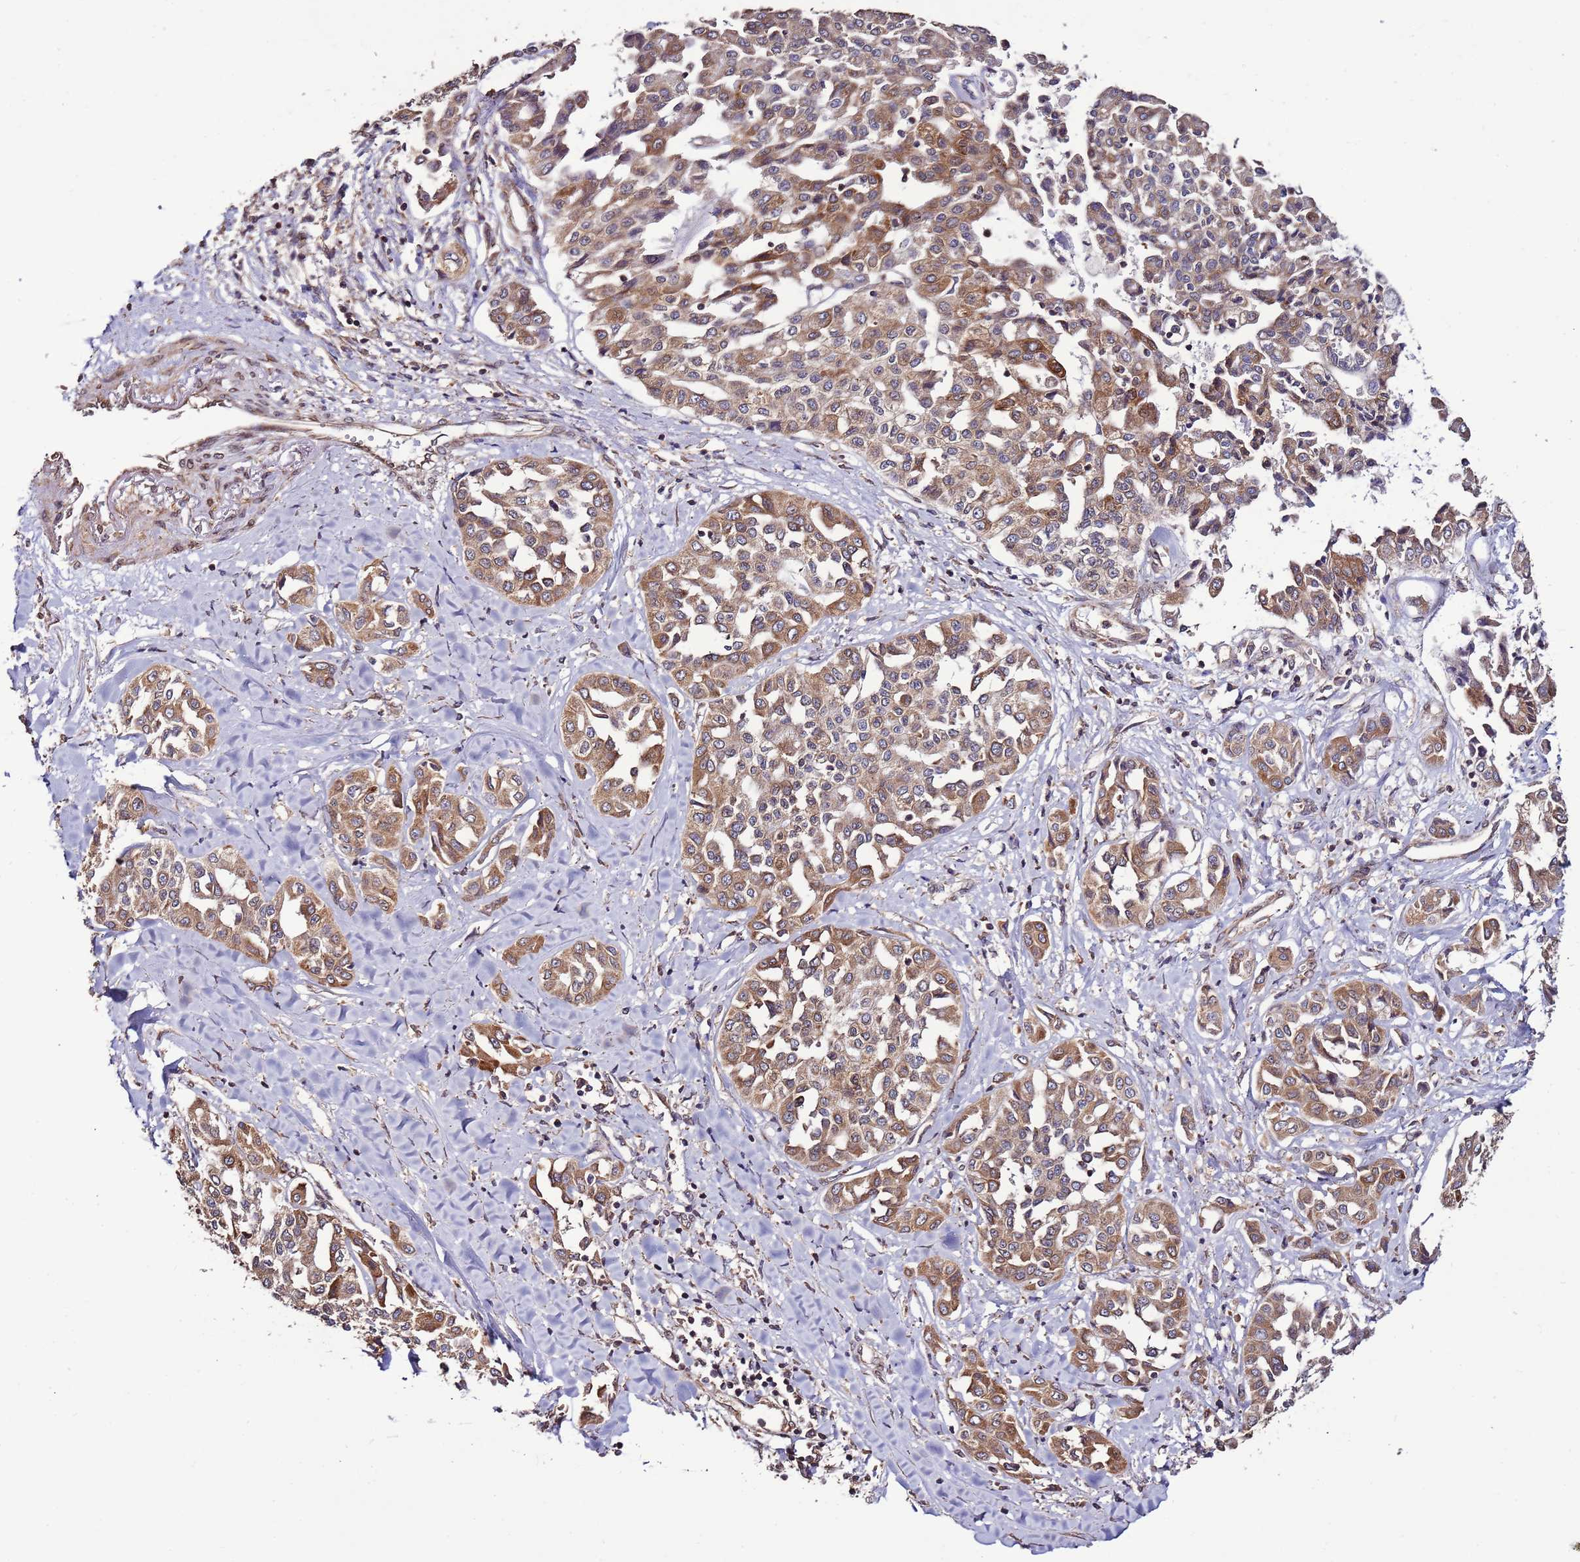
{"staining": {"intensity": "moderate", "quantity": ">75%", "location": "cytoplasmic/membranous"}, "tissue": "liver cancer", "cell_type": "Tumor cells", "image_type": "cancer", "snomed": [{"axis": "morphology", "description": "Cholangiocarcinoma"}, {"axis": "topography", "description": "Liver"}], "caption": "Immunohistochemistry (IHC) of liver cancer reveals medium levels of moderate cytoplasmic/membranous expression in about >75% of tumor cells.", "gene": "SLC41A3", "patient": {"sex": "female", "age": 77}}